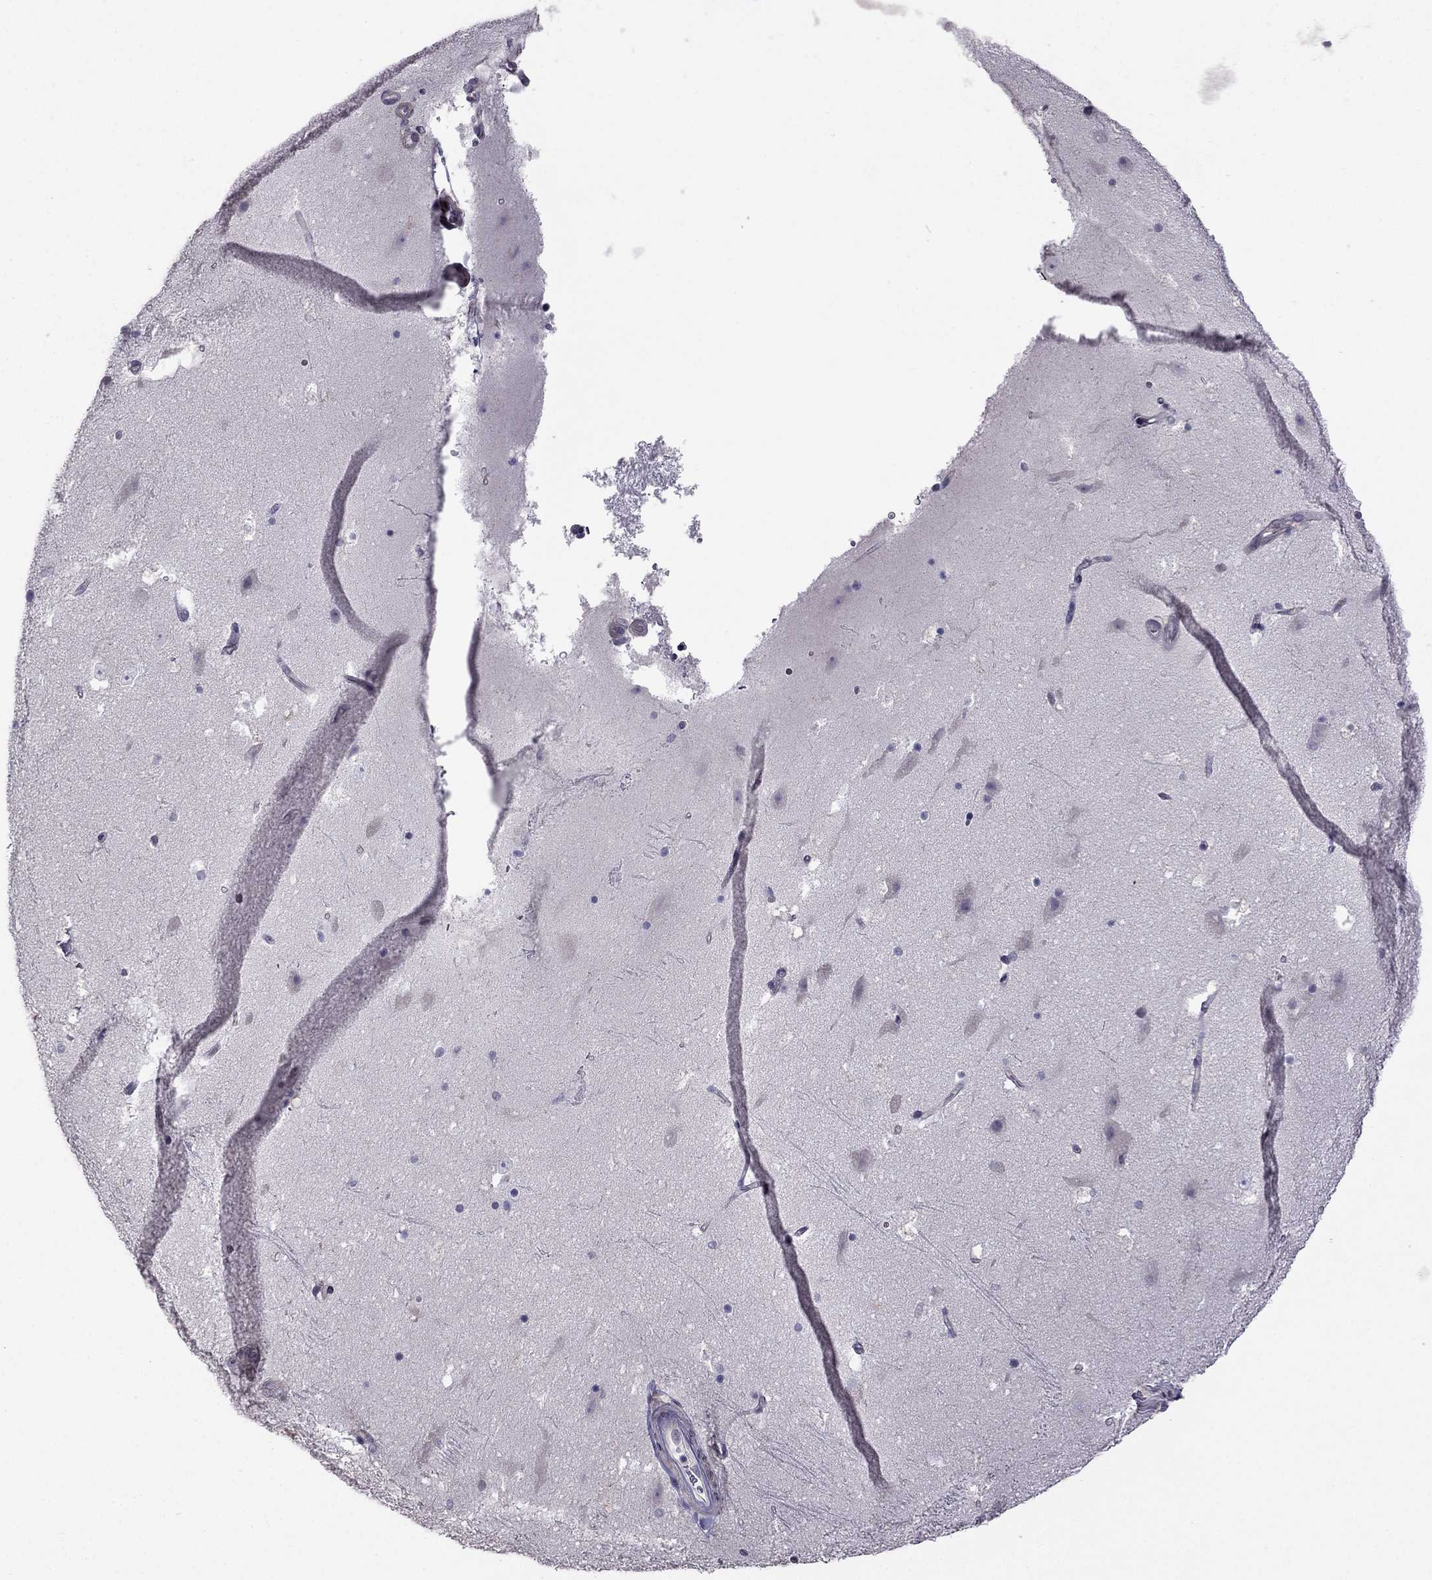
{"staining": {"intensity": "negative", "quantity": "none", "location": "none"}, "tissue": "hippocampus", "cell_type": "Glial cells", "image_type": "normal", "snomed": [{"axis": "morphology", "description": "Normal tissue, NOS"}, {"axis": "topography", "description": "Hippocampus"}], "caption": "The histopathology image reveals no significant staining in glial cells of hippocampus.", "gene": "HSFX1", "patient": {"sex": "male", "age": 51}}